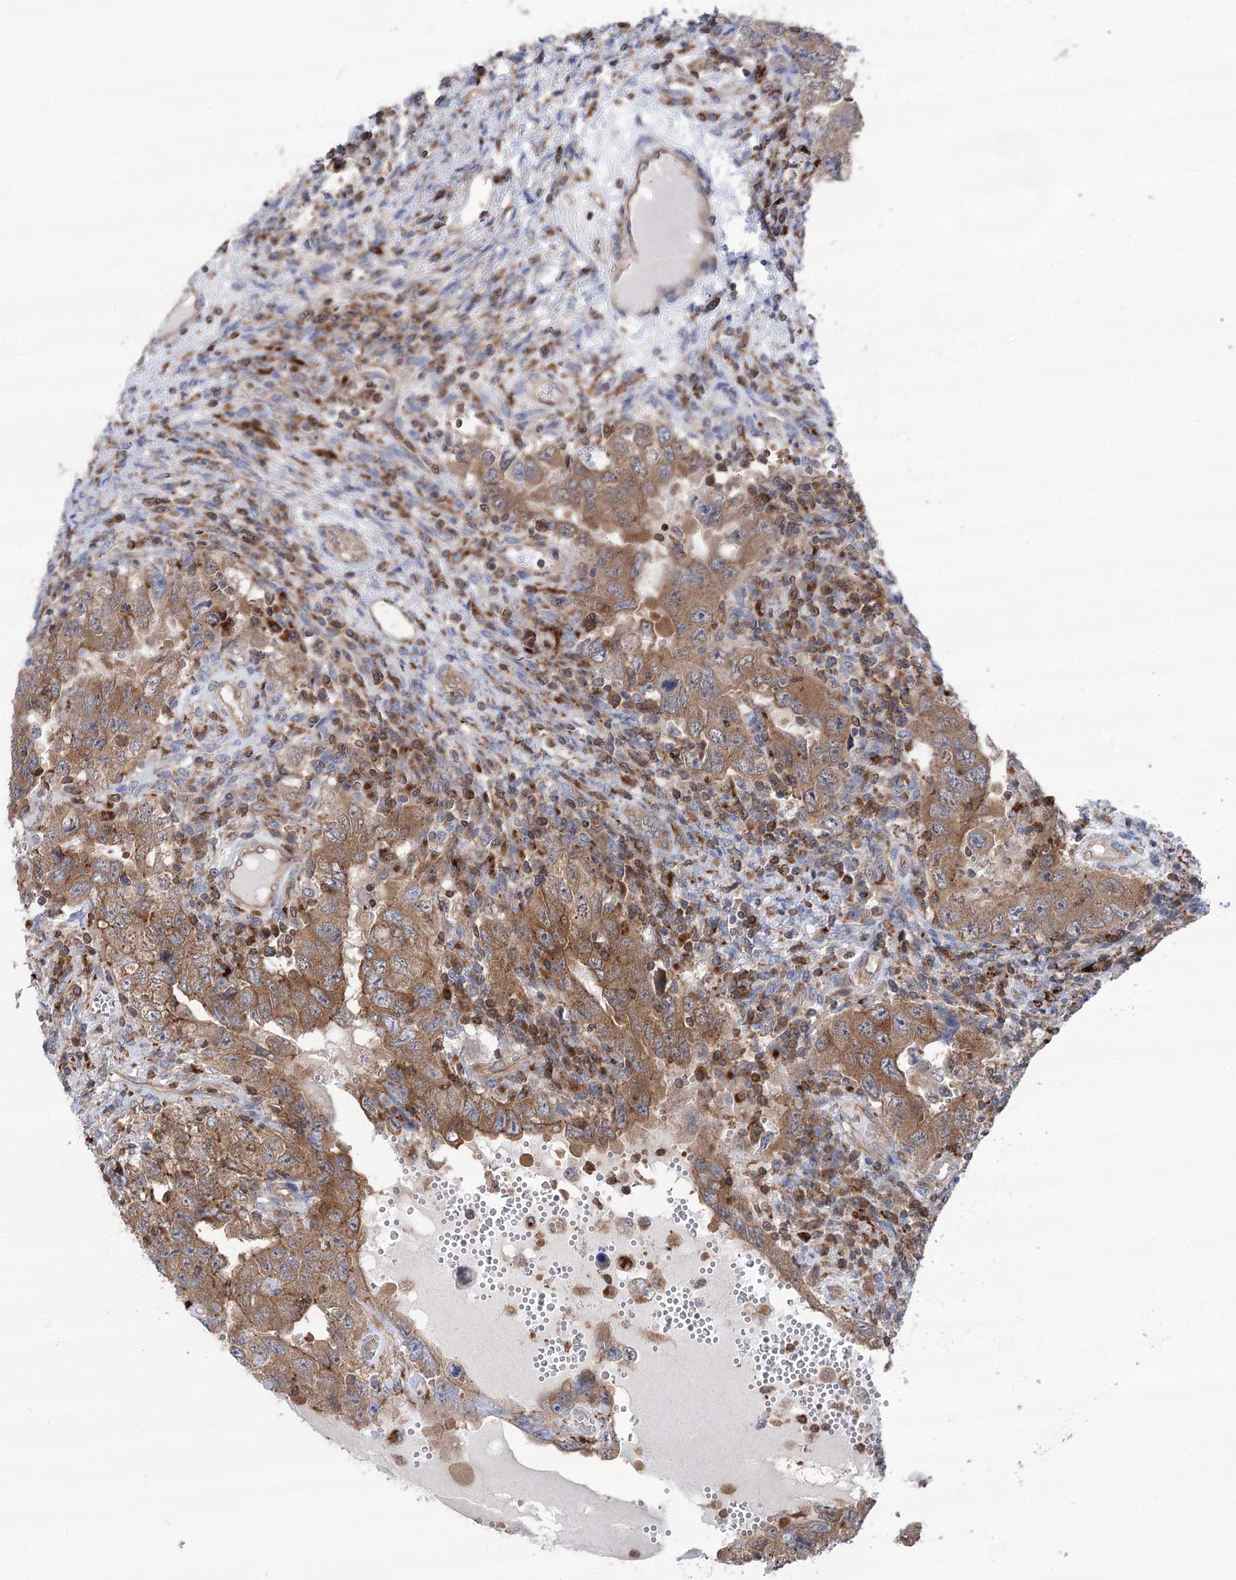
{"staining": {"intensity": "moderate", "quantity": ">75%", "location": "cytoplasmic/membranous"}, "tissue": "testis cancer", "cell_type": "Tumor cells", "image_type": "cancer", "snomed": [{"axis": "morphology", "description": "Carcinoma, Embryonal, NOS"}, {"axis": "topography", "description": "Testis"}], "caption": "Human testis embryonal carcinoma stained with a protein marker demonstrates moderate staining in tumor cells.", "gene": "VPS37B", "patient": {"sex": "male", "age": 26}}